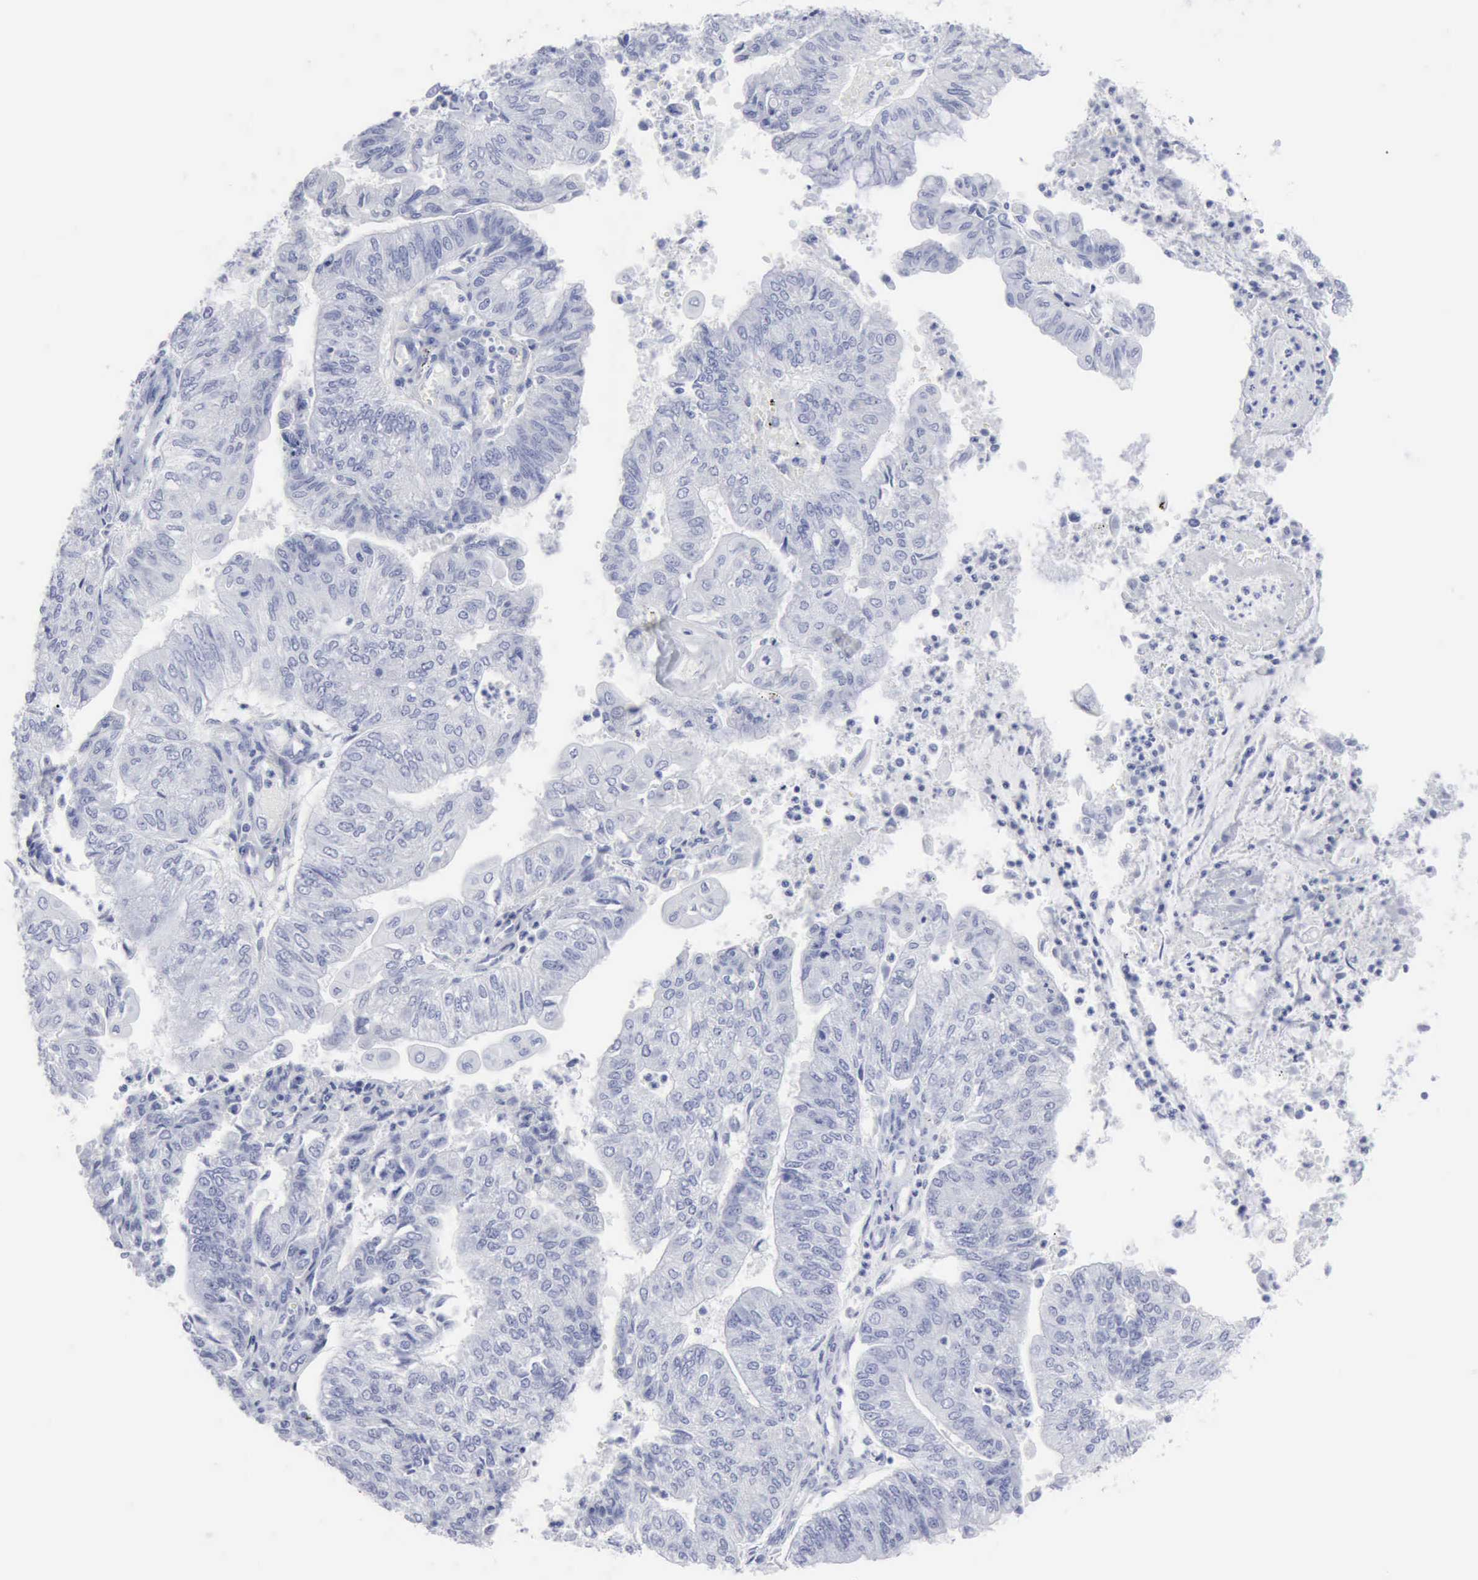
{"staining": {"intensity": "negative", "quantity": "none", "location": "none"}, "tissue": "endometrial cancer", "cell_type": "Tumor cells", "image_type": "cancer", "snomed": [{"axis": "morphology", "description": "Adenocarcinoma, NOS"}, {"axis": "topography", "description": "Endometrium"}], "caption": "Image shows no significant protein staining in tumor cells of endometrial adenocarcinoma.", "gene": "CMA1", "patient": {"sex": "female", "age": 59}}